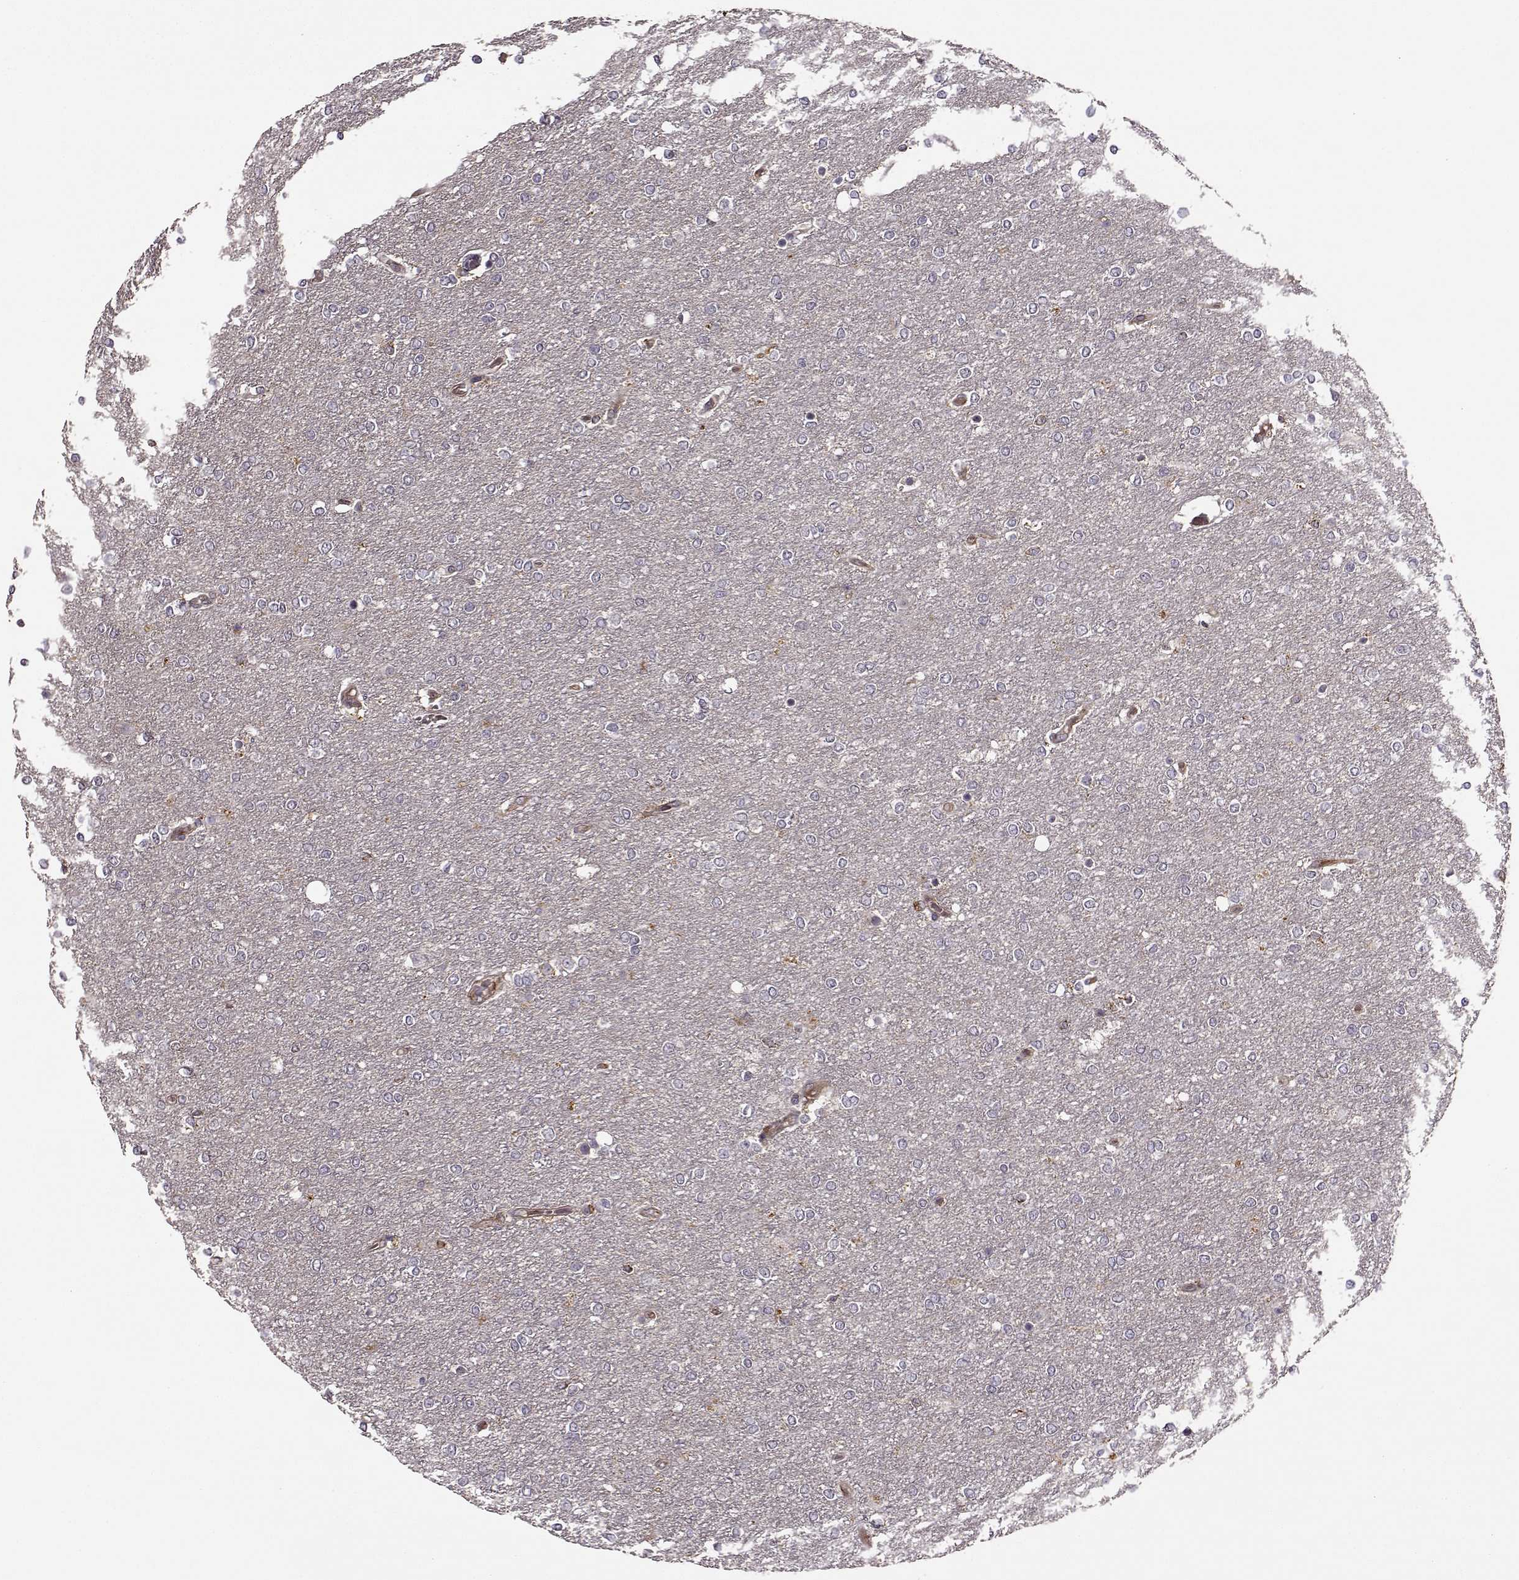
{"staining": {"intensity": "negative", "quantity": "none", "location": "none"}, "tissue": "glioma", "cell_type": "Tumor cells", "image_type": "cancer", "snomed": [{"axis": "morphology", "description": "Glioma, malignant, High grade"}, {"axis": "topography", "description": "Brain"}], "caption": "Tumor cells are negative for brown protein staining in malignant glioma (high-grade).", "gene": "IFRD2", "patient": {"sex": "female", "age": 61}}